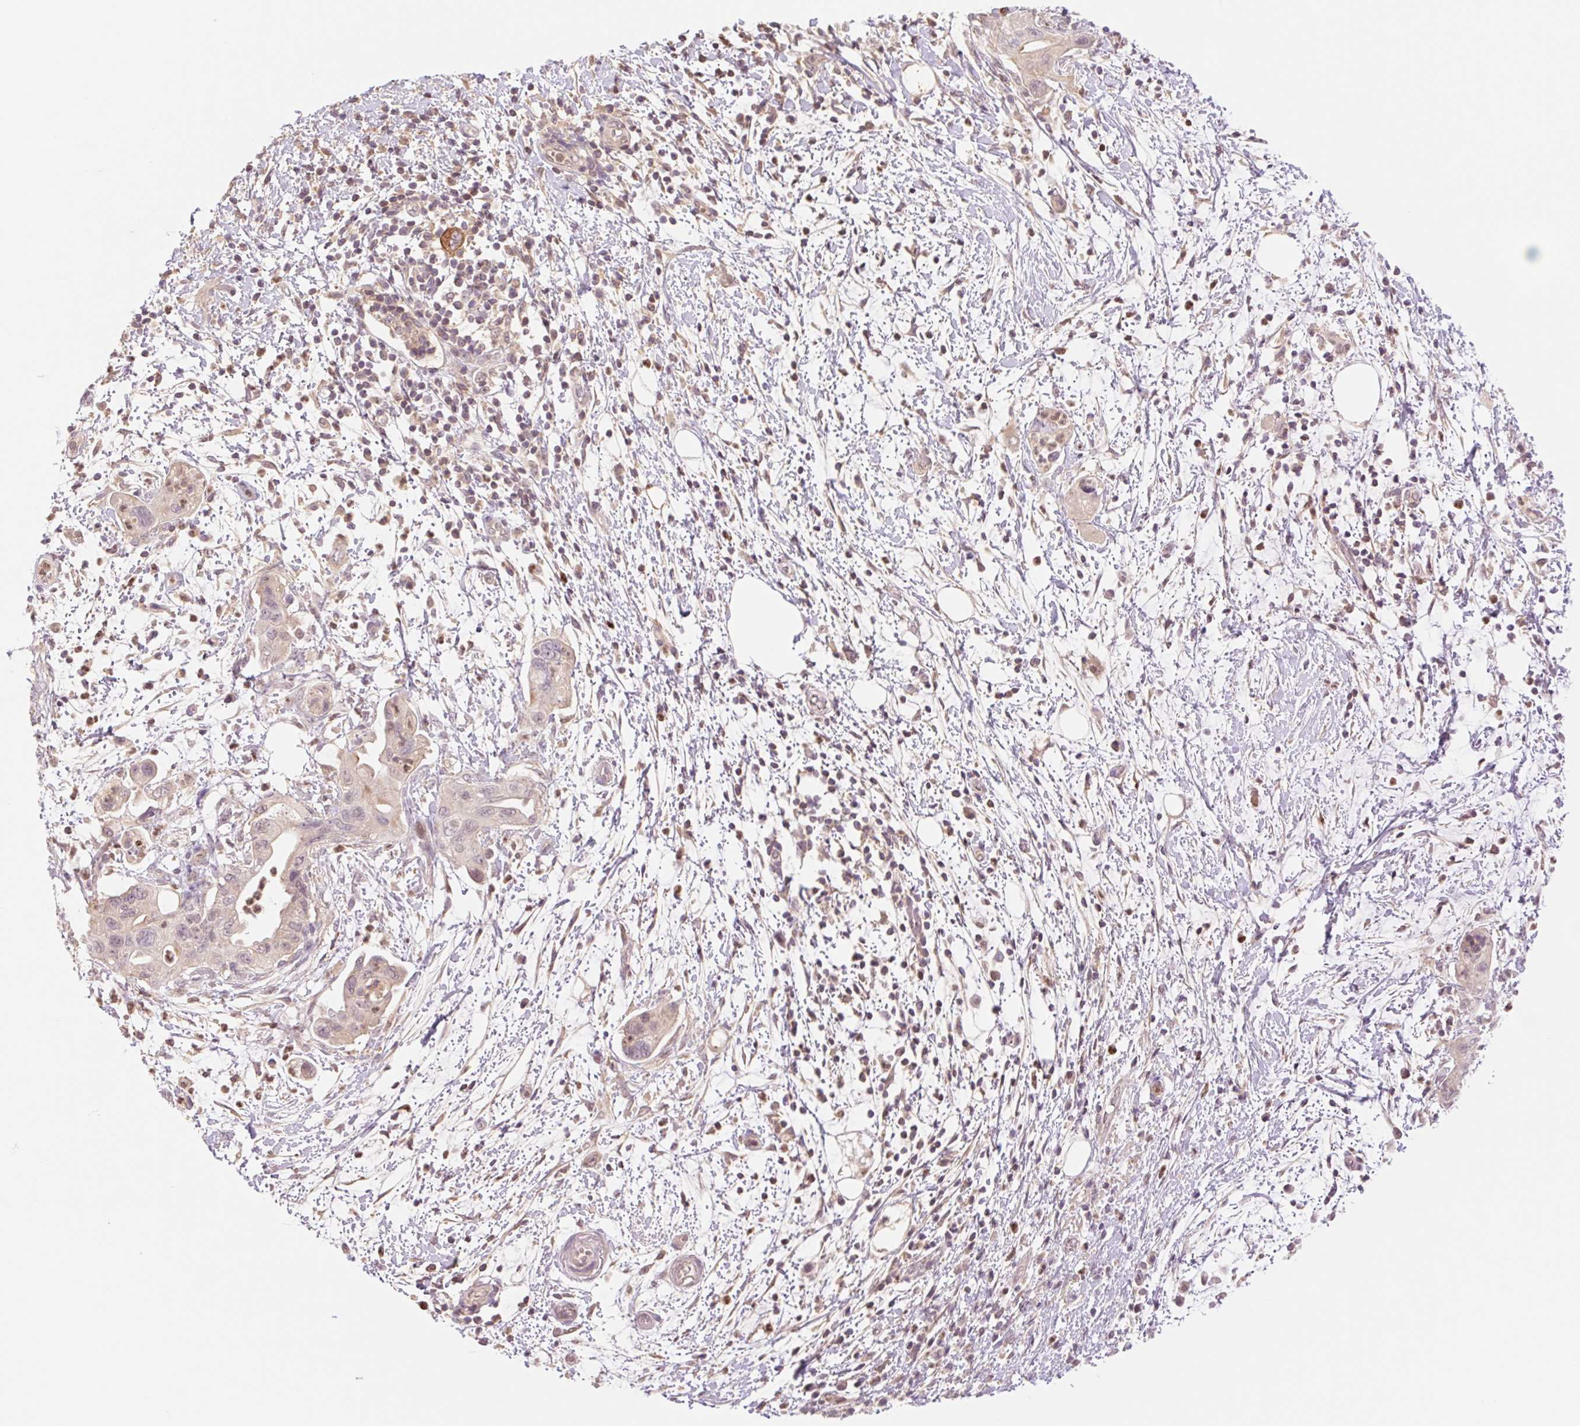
{"staining": {"intensity": "weak", "quantity": "<25%", "location": "cytoplasmic/membranous,nuclear"}, "tissue": "pancreatic cancer", "cell_type": "Tumor cells", "image_type": "cancer", "snomed": [{"axis": "morphology", "description": "Adenocarcinoma, NOS"}, {"axis": "topography", "description": "Pancreas"}], "caption": "Immunohistochemistry (IHC) of pancreatic adenocarcinoma reveals no expression in tumor cells.", "gene": "HEBP1", "patient": {"sex": "female", "age": 73}}